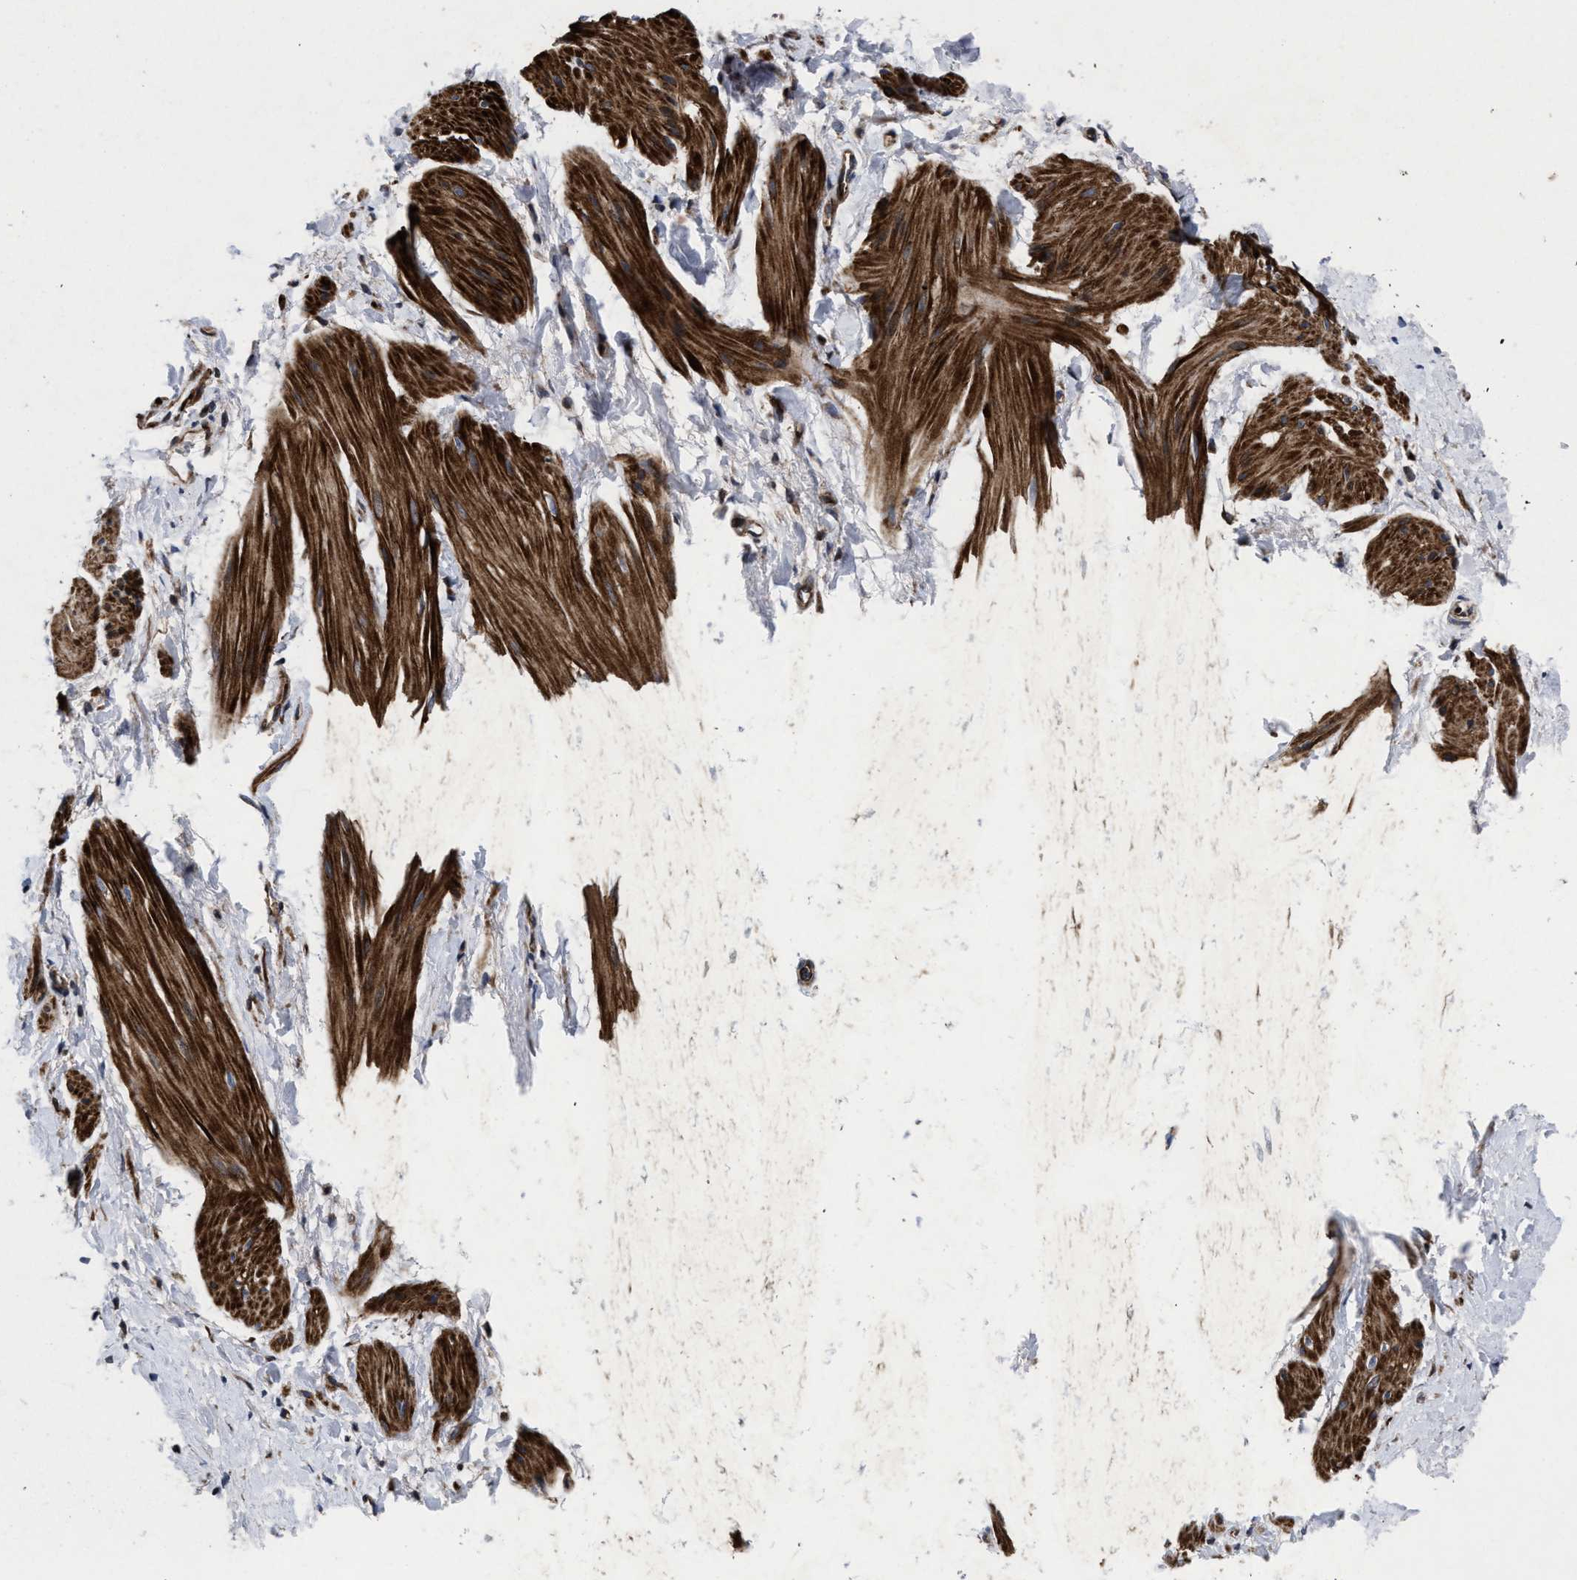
{"staining": {"intensity": "strong", "quantity": ">75%", "location": "cytoplasmic/membranous"}, "tissue": "smooth muscle", "cell_type": "Smooth muscle cells", "image_type": "normal", "snomed": [{"axis": "morphology", "description": "Normal tissue, NOS"}, {"axis": "topography", "description": "Smooth muscle"}], "caption": "Smooth muscle stained with a brown dye exhibits strong cytoplasmic/membranous positive positivity in about >75% of smooth muscle cells.", "gene": "MRPL50", "patient": {"sex": "male", "age": 16}}